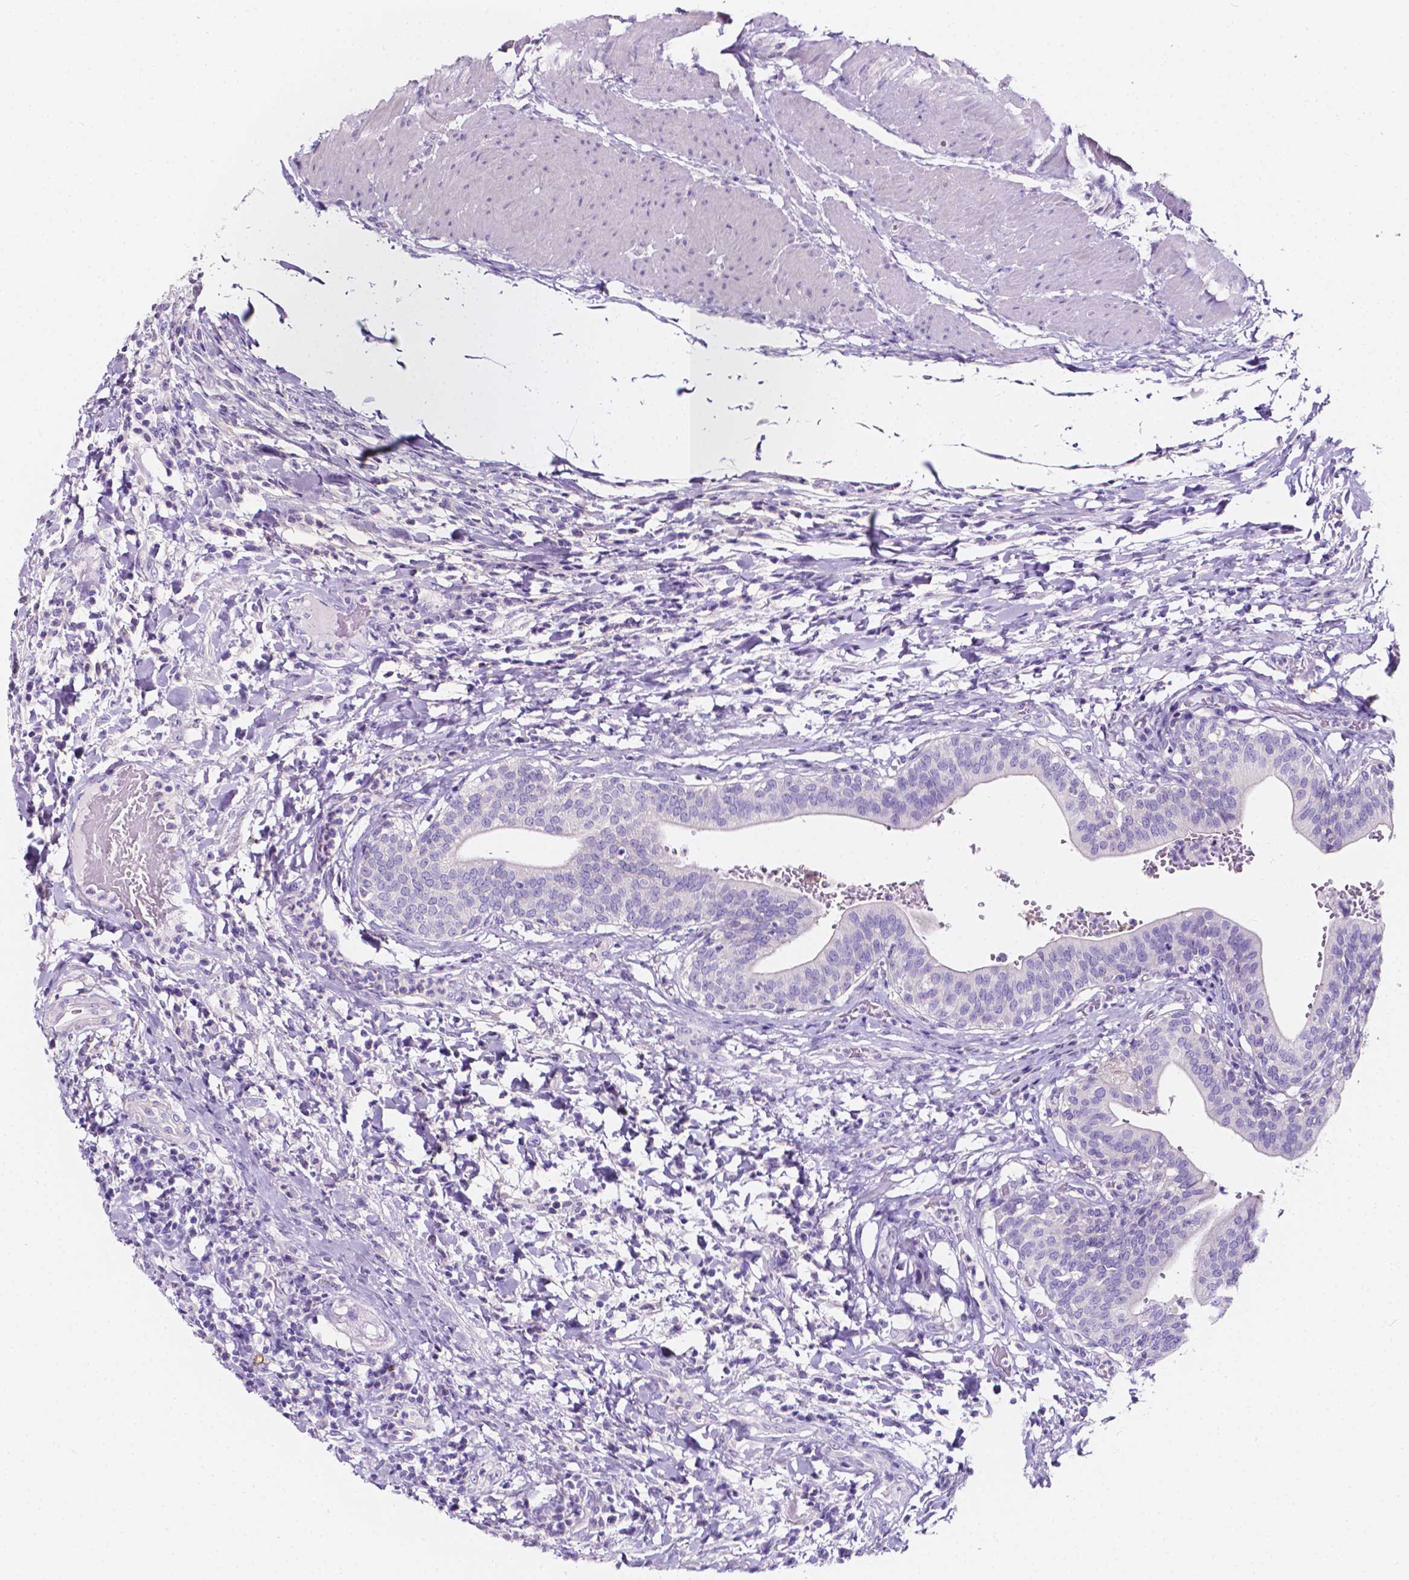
{"staining": {"intensity": "negative", "quantity": "none", "location": "none"}, "tissue": "urinary bladder", "cell_type": "Urothelial cells", "image_type": "normal", "snomed": [{"axis": "morphology", "description": "Normal tissue, NOS"}, {"axis": "topography", "description": "Urinary bladder"}, {"axis": "topography", "description": "Peripheral nerve tissue"}], "caption": "This photomicrograph is of unremarkable urinary bladder stained with immunohistochemistry to label a protein in brown with the nuclei are counter-stained blue. There is no expression in urothelial cells.", "gene": "CLSTN2", "patient": {"sex": "male", "age": 66}}